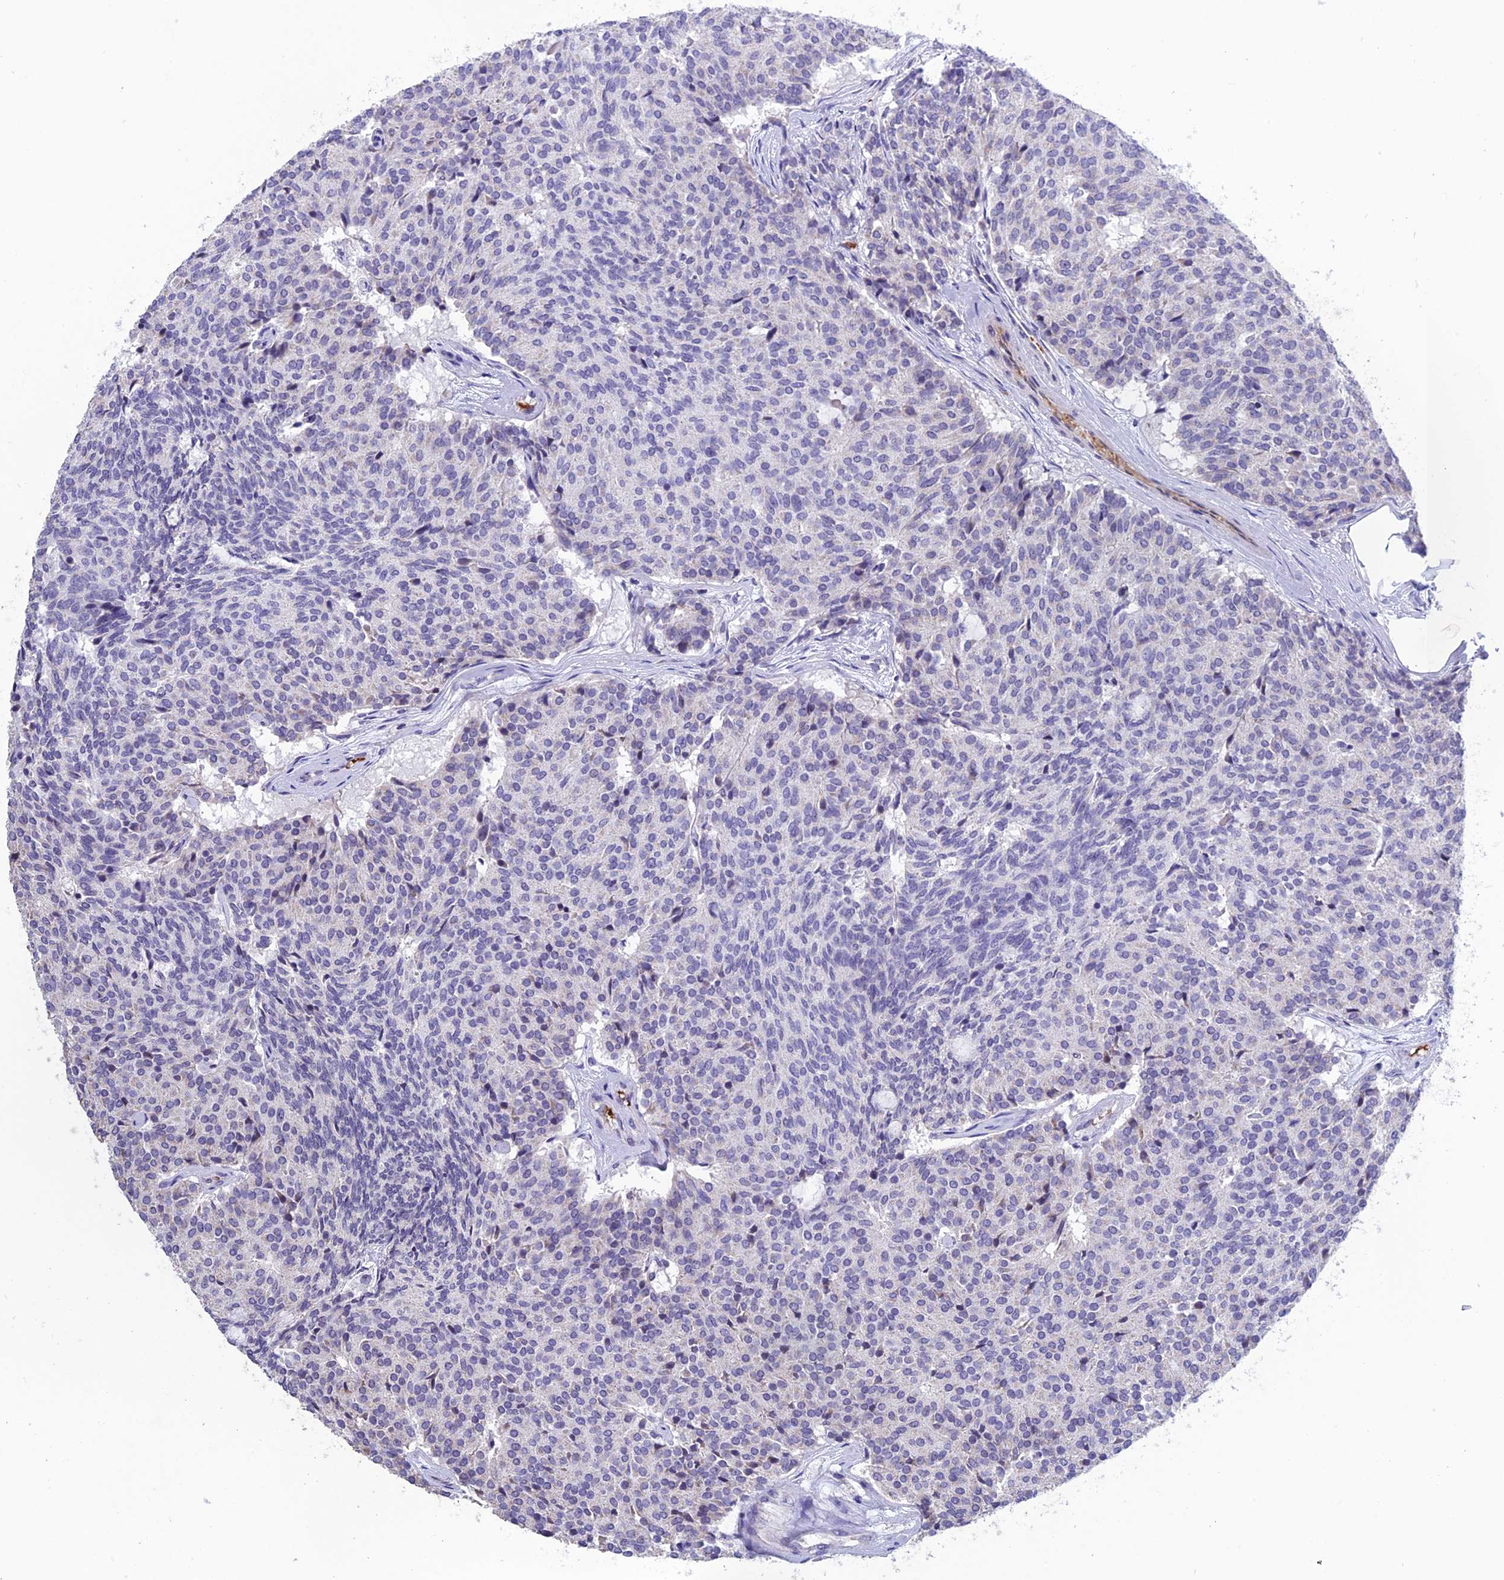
{"staining": {"intensity": "negative", "quantity": "none", "location": "none"}, "tissue": "carcinoid", "cell_type": "Tumor cells", "image_type": "cancer", "snomed": [{"axis": "morphology", "description": "Carcinoid, malignant, NOS"}, {"axis": "topography", "description": "Pancreas"}], "caption": "Tumor cells show no significant positivity in malignant carcinoid. Brightfield microscopy of immunohistochemistry stained with DAB (brown) and hematoxylin (blue), captured at high magnification.", "gene": "KNOP1", "patient": {"sex": "female", "age": 54}}